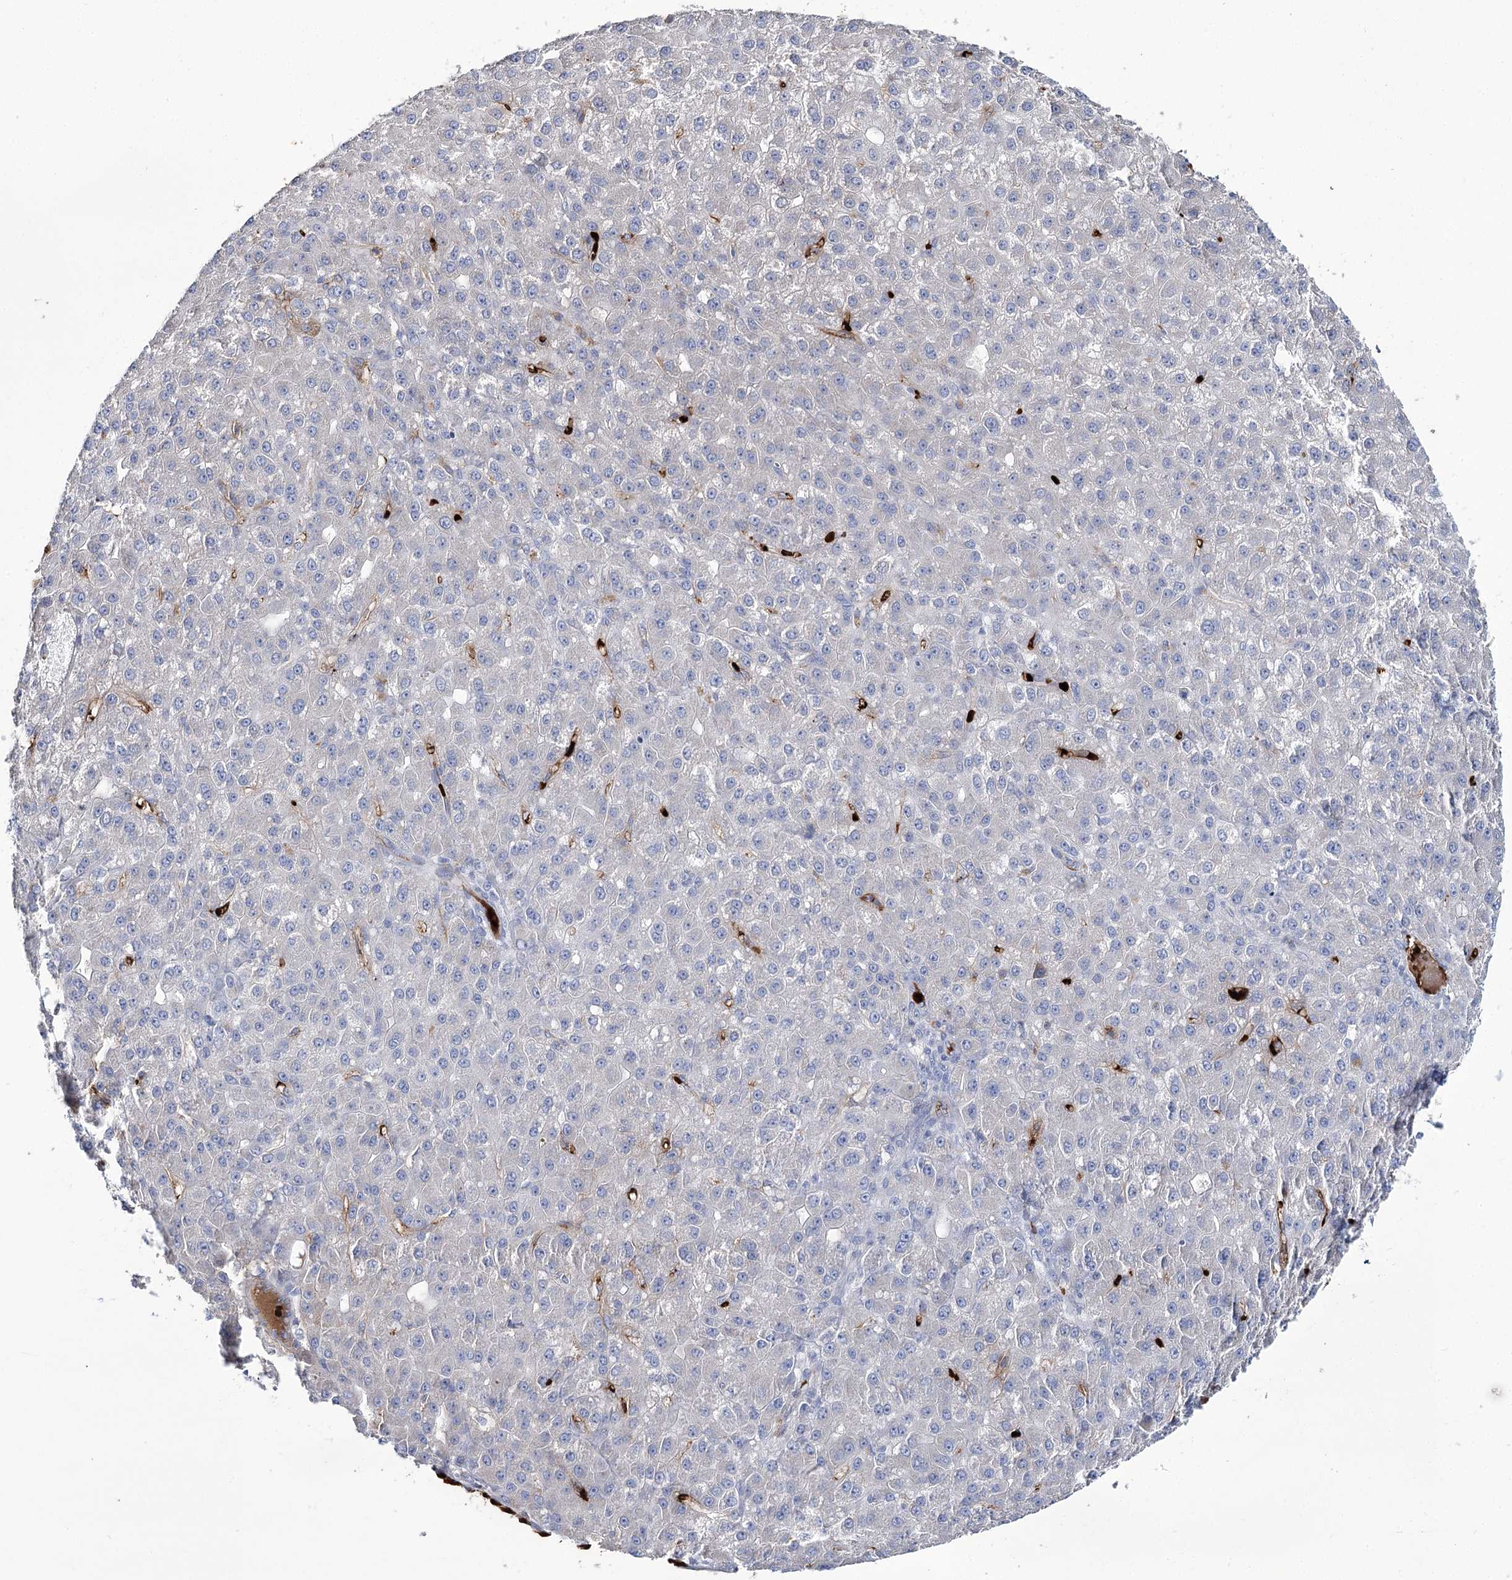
{"staining": {"intensity": "negative", "quantity": "none", "location": "none"}, "tissue": "liver cancer", "cell_type": "Tumor cells", "image_type": "cancer", "snomed": [{"axis": "morphology", "description": "Carcinoma, Hepatocellular, NOS"}, {"axis": "topography", "description": "Liver"}], "caption": "This is a image of IHC staining of liver cancer, which shows no expression in tumor cells.", "gene": "GBF1", "patient": {"sex": "male", "age": 67}}